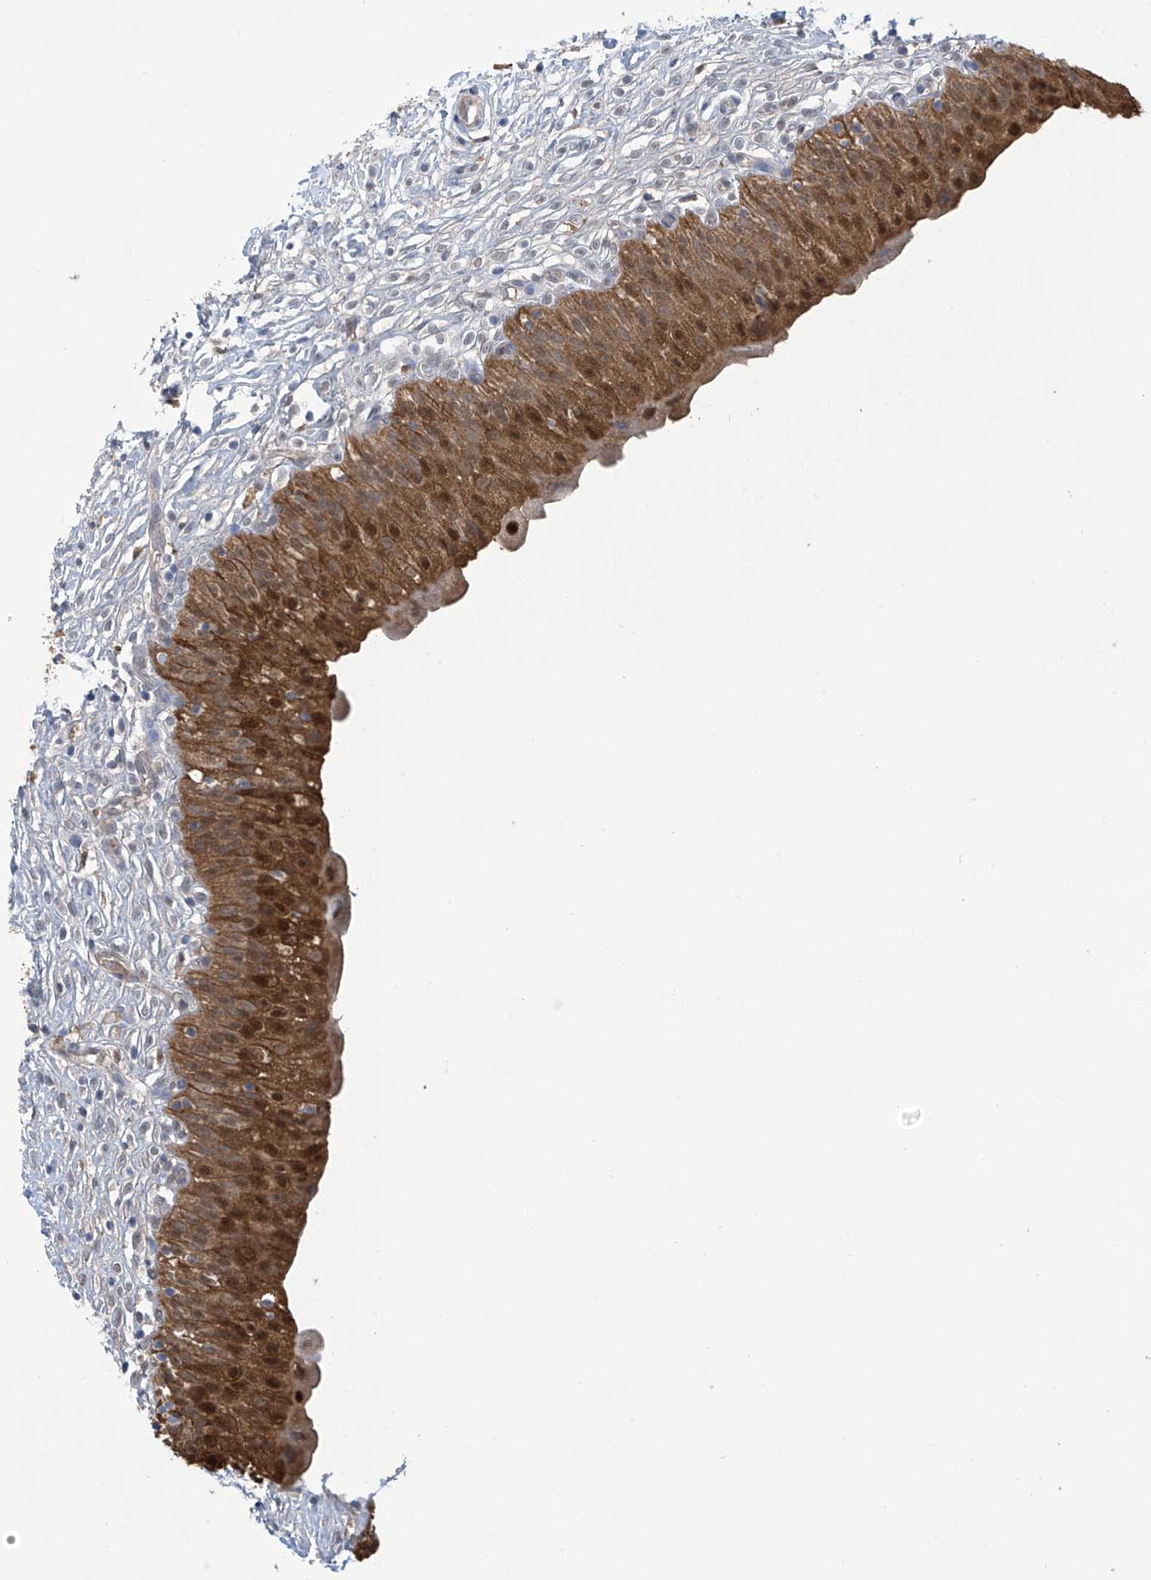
{"staining": {"intensity": "strong", "quantity": ">75%", "location": "cytoplasmic/membranous,nuclear"}, "tissue": "urinary bladder", "cell_type": "Urothelial cells", "image_type": "normal", "snomed": [{"axis": "morphology", "description": "Normal tissue, NOS"}, {"axis": "topography", "description": "Urinary bladder"}], "caption": "Urinary bladder stained with DAB (3,3'-diaminobenzidine) immunohistochemistry (IHC) exhibits high levels of strong cytoplasmic/membranous,nuclear positivity in about >75% of urothelial cells.", "gene": "IDH1", "patient": {"sex": "male", "age": 55}}